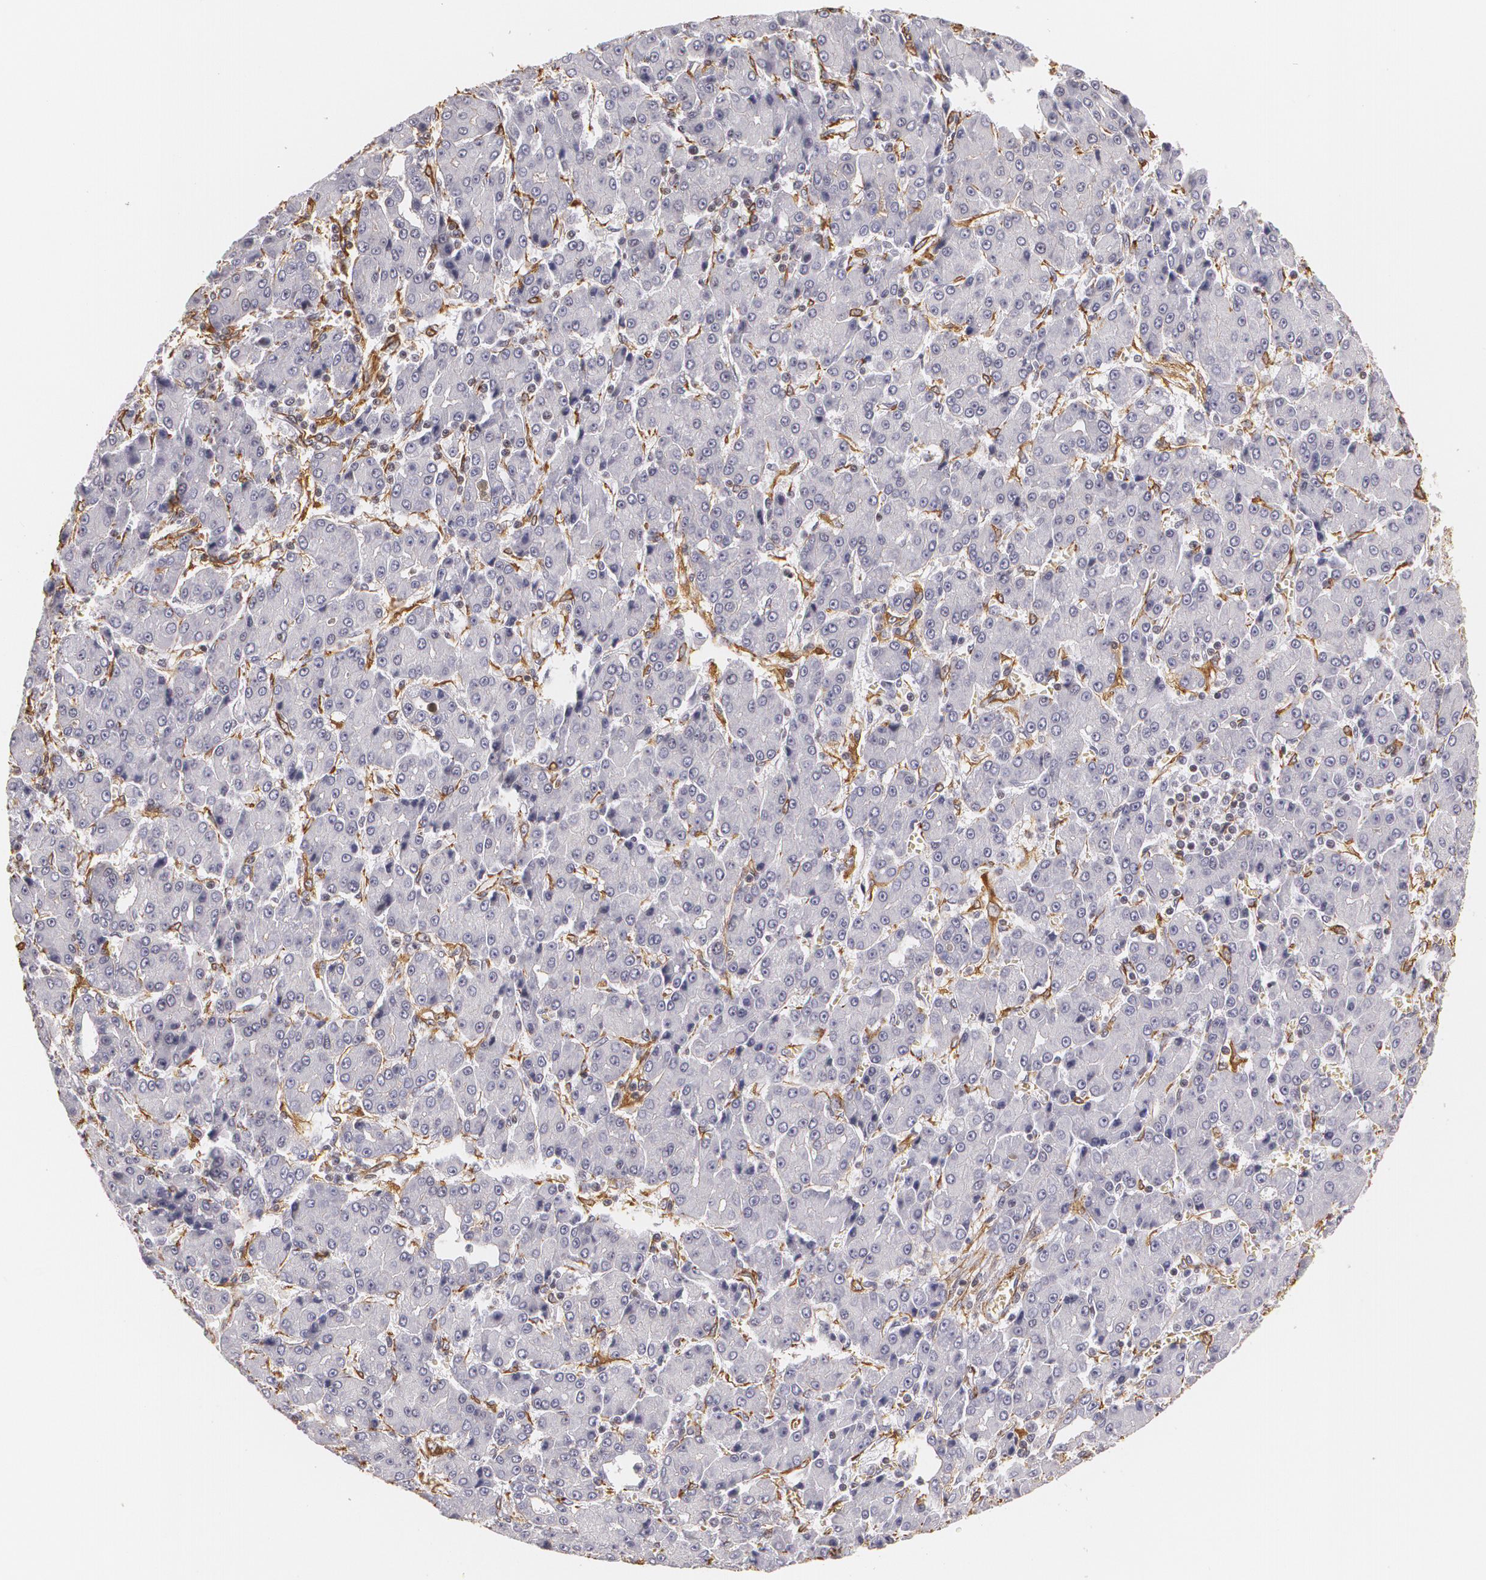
{"staining": {"intensity": "negative", "quantity": "none", "location": "none"}, "tissue": "liver cancer", "cell_type": "Tumor cells", "image_type": "cancer", "snomed": [{"axis": "morphology", "description": "Carcinoma, Hepatocellular, NOS"}, {"axis": "topography", "description": "Liver"}], "caption": "High power microscopy image of an immunohistochemistry (IHC) micrograph of liver hepatocellular carcinoma, revealing no significant expression in tumor cells.", "gene": "VAMP1", "patient": {"sex": "male", "age": 69}}